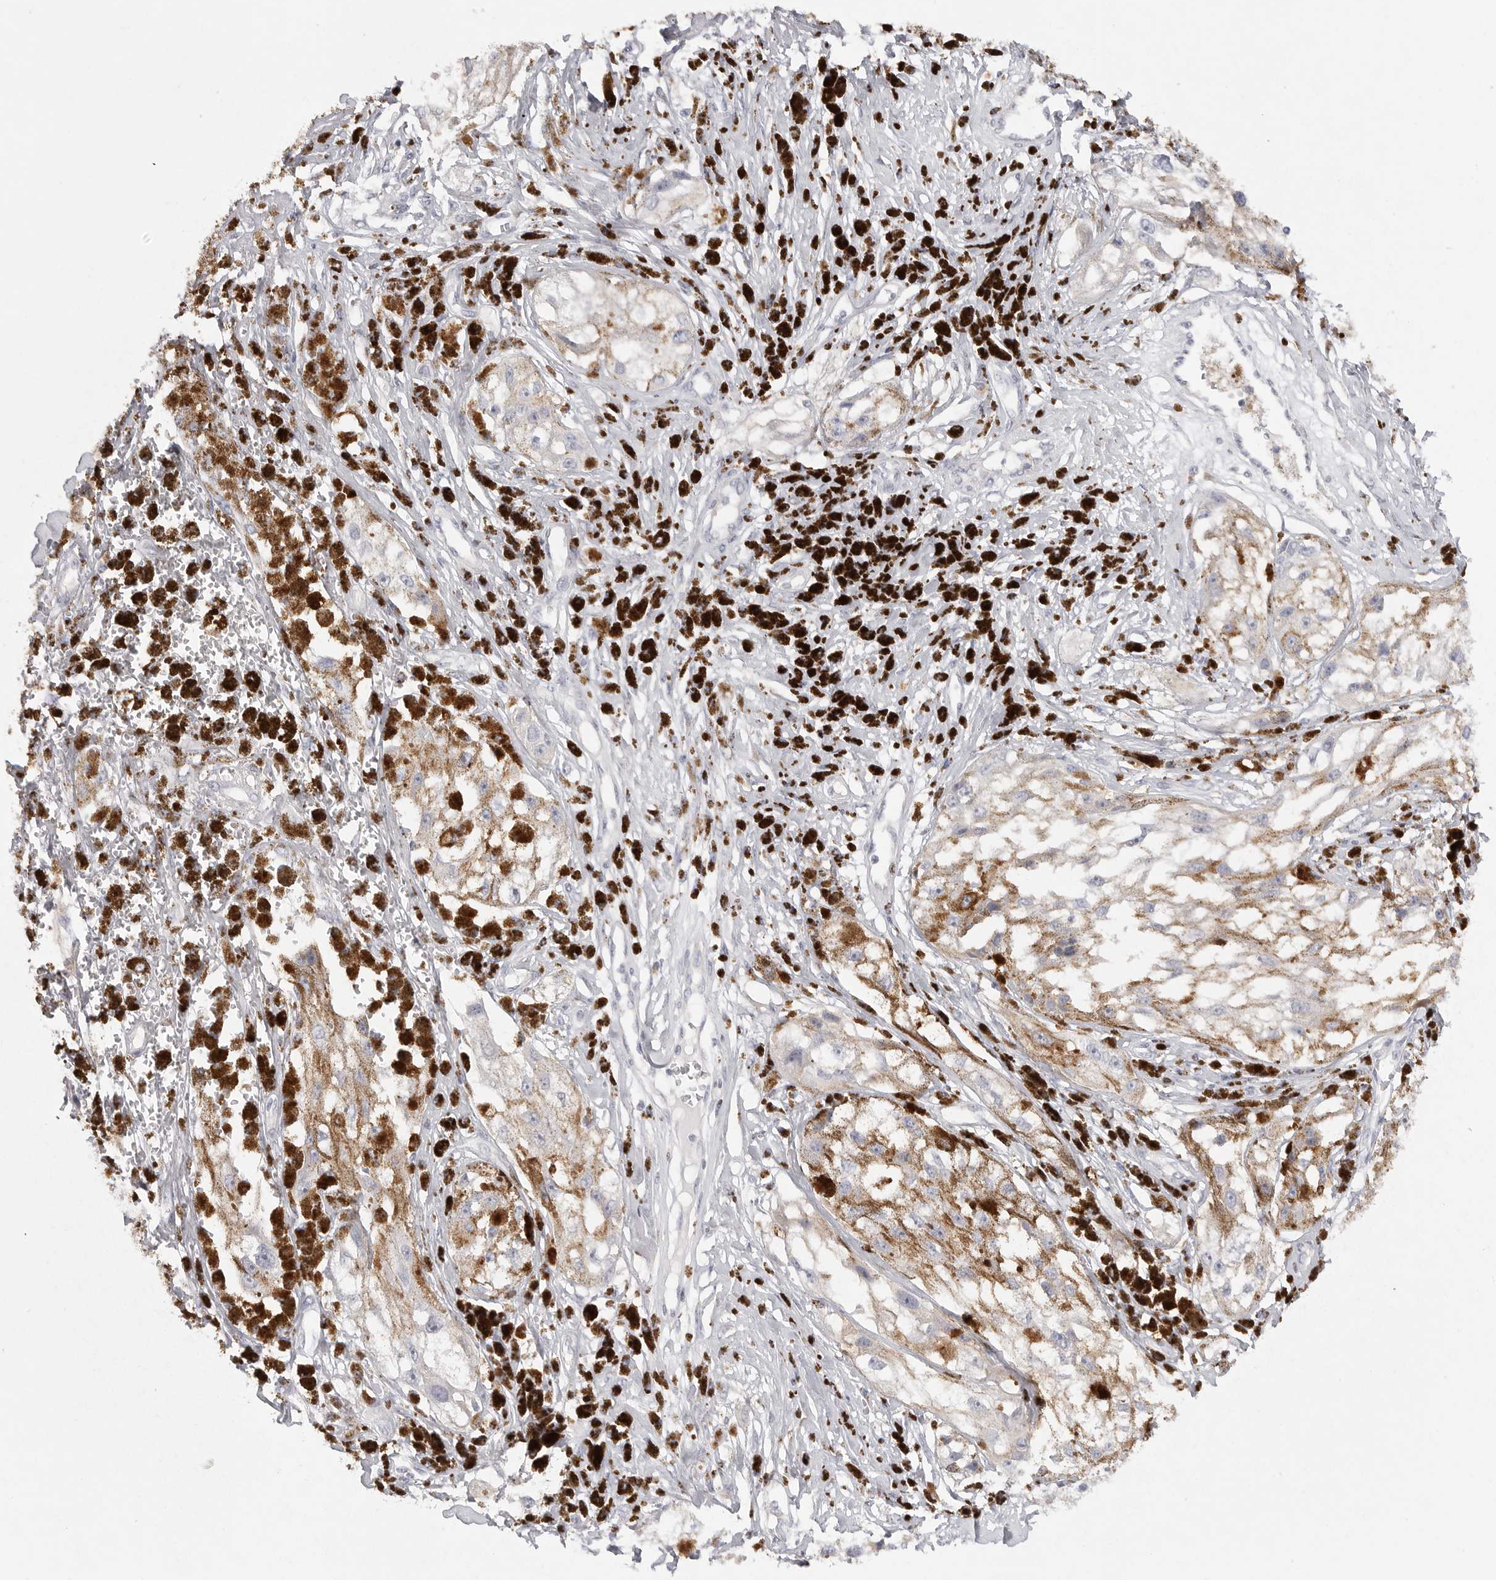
{"staining": {"intensity": "negative", "quantity": "none", "location": "none"}, "tissue": "melanoma", "cell_type": "Tumor cells", "image_type": "cancer", "snomed": [{"axis": "morphology", "description": "Malignant melanoma, NOS"}, {"axis": "topography", "description": "Skin"}], "caption": "Immunohistochemical staining of human malignant melanoma displays no significant expression in tumor cells. (DAB IHC, high magnification).", "gene": "ELP3", "patient": {"sex": "male", "age": 88}}